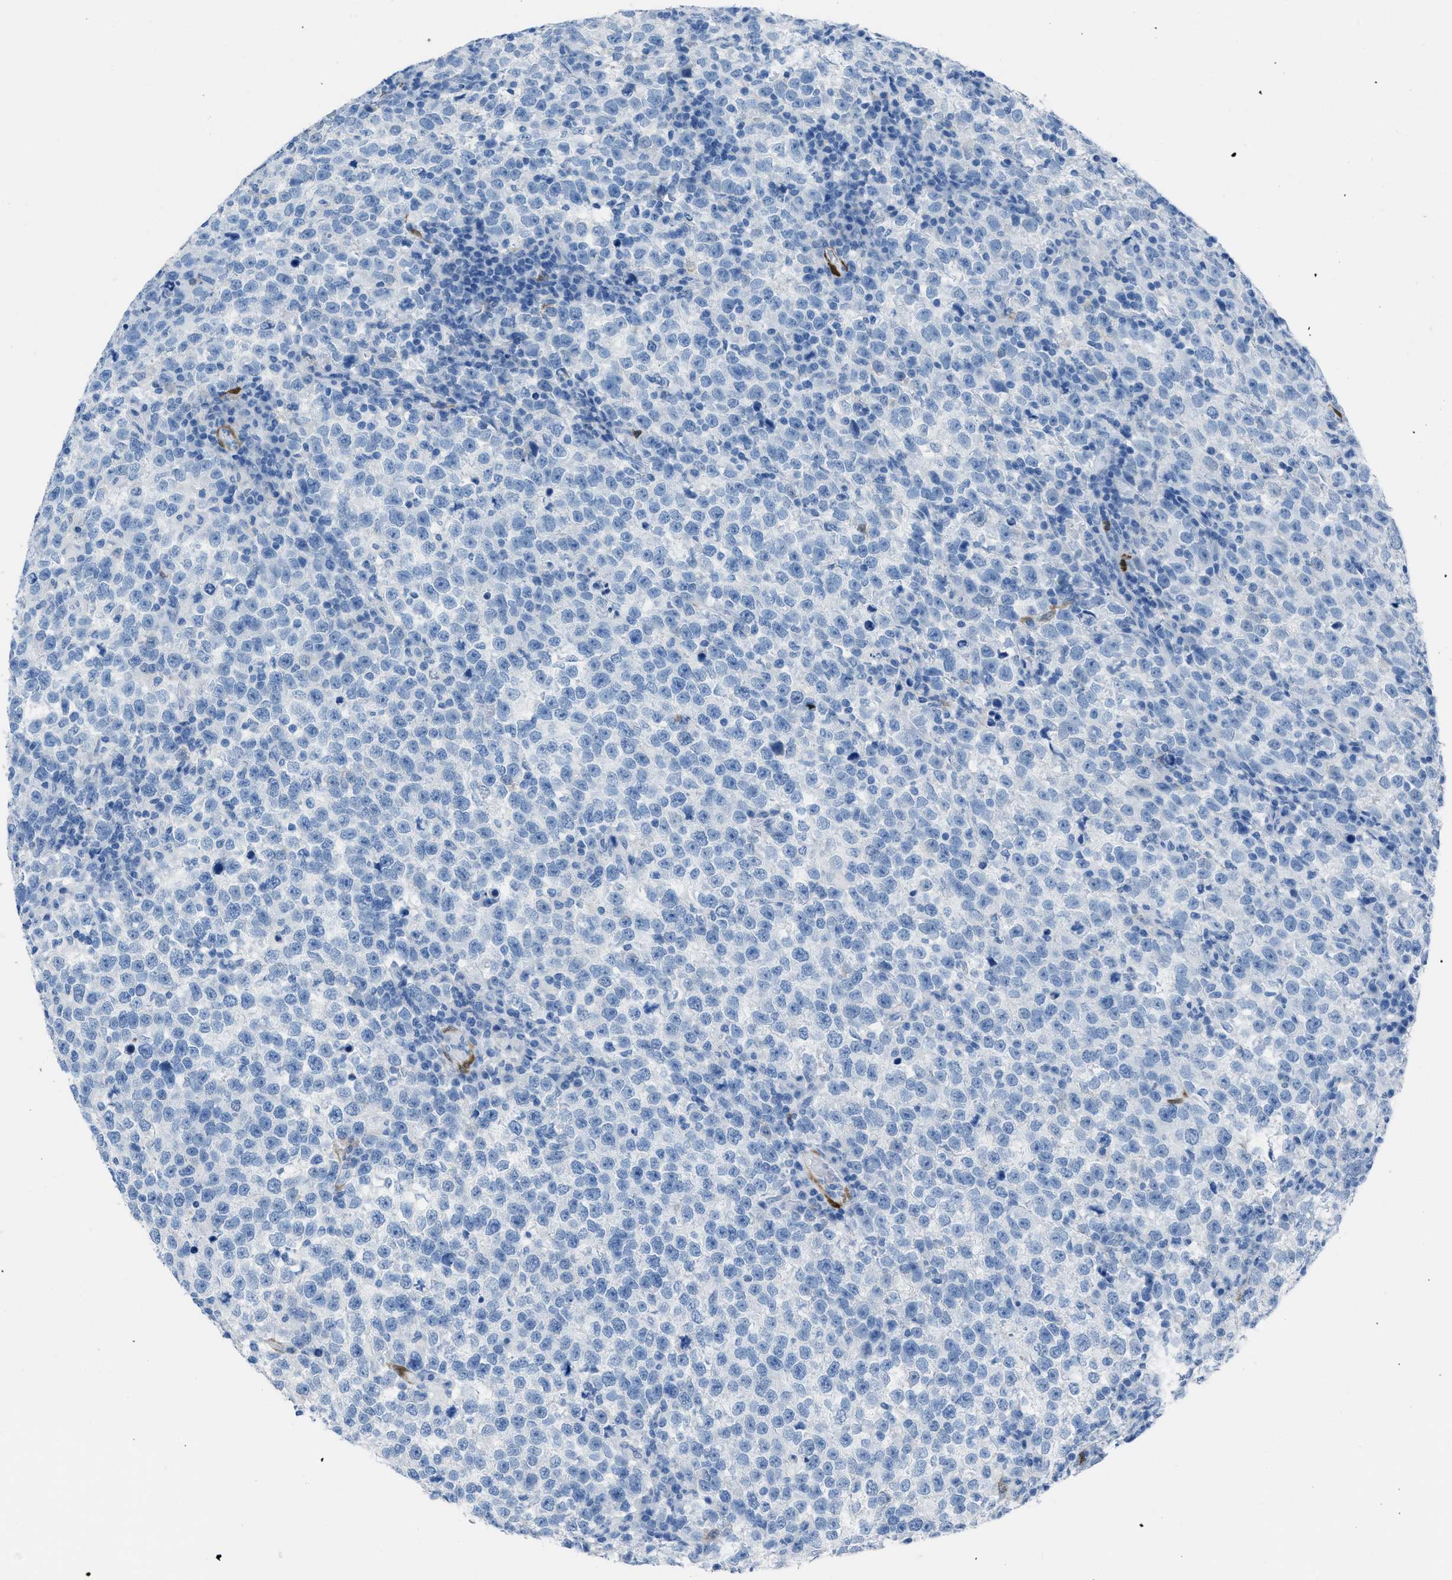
{"staining": {"intensity": "negative", "quantity": "none", "location": "none"}, "tissue": "testis cancer", "cell_type": "Tumor cells", "image_type": "cancer", "snomed": [{"axis": "morphology", "description": "Normal tissue, NOS"}, {"axis": "morphology", "description": "Seminoma, NOS"}, {"axis": "topography", "description": "Testis"}], "caption": "Testis cancer was stained to show a protein in brown. There is no significant positivity in tumor cells.", "gene": "CDKN2A", "patient": {"sex": "male", "age": 43}}